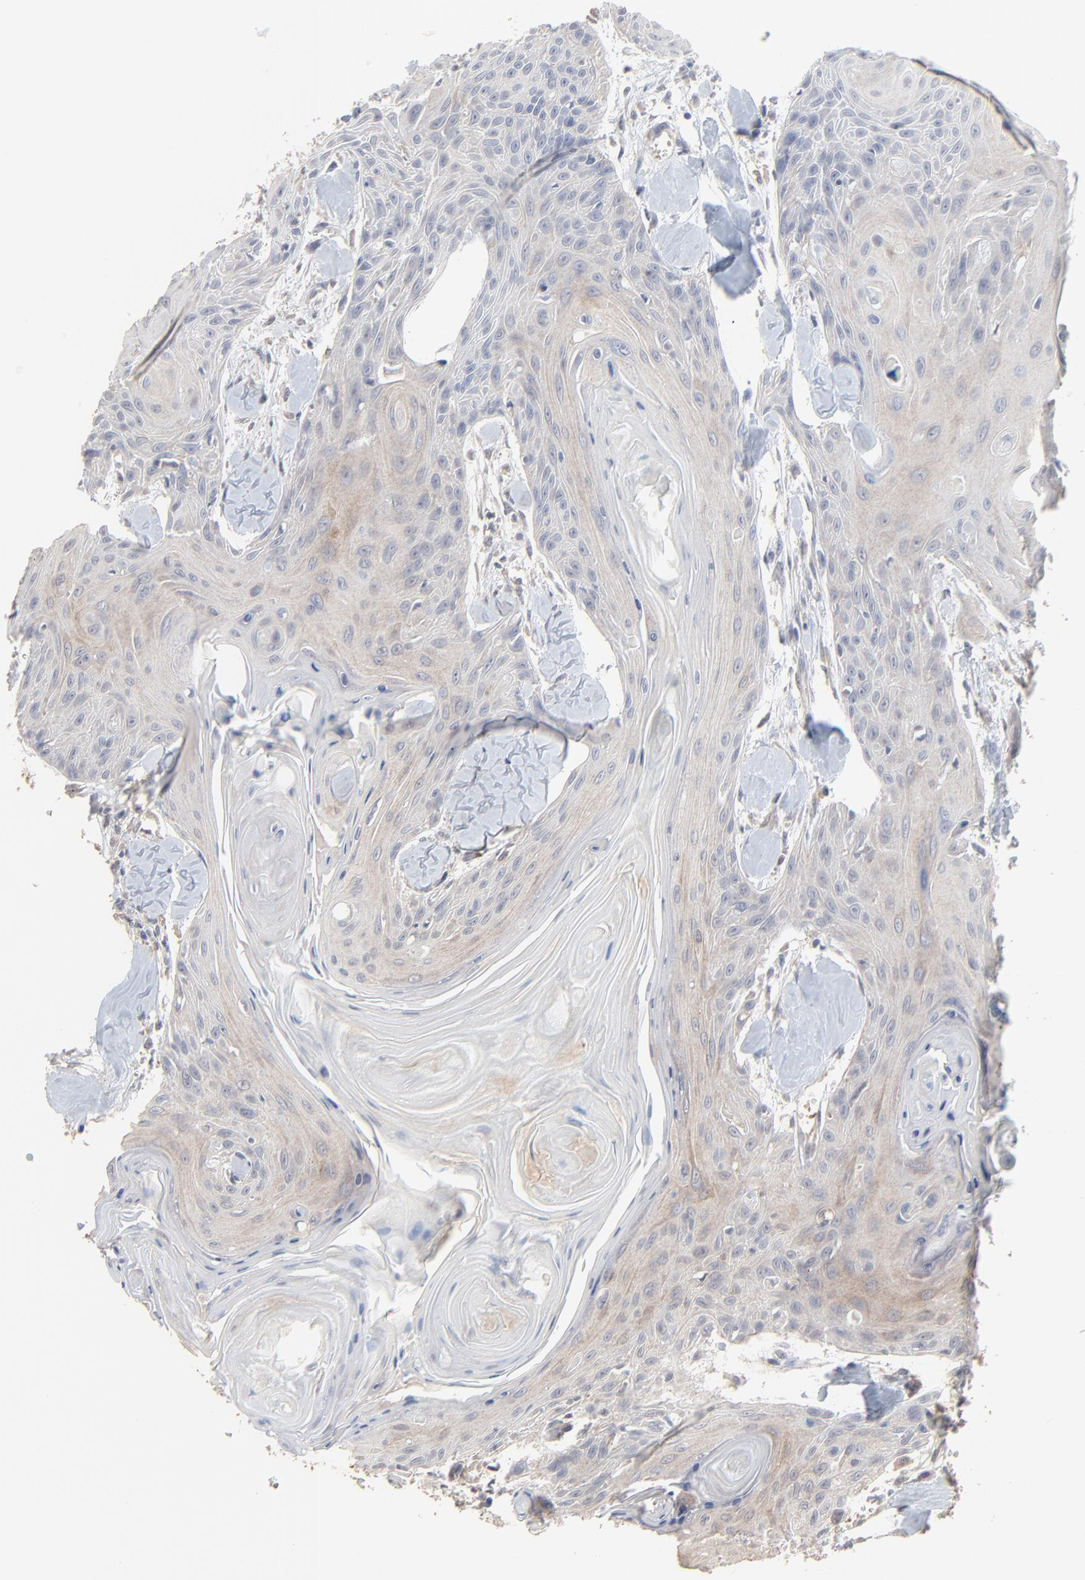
{"staining": {"intensity": "weak", "quantity": "25%-75%", "location": "cytoplasmic/membranous"}, "tissue": "head and neck cancer", "cell_type": "Tumor cells", "image_type": "cancer", "snomed": [{"axis": "morphology", "description": "Squamous cell carcinoma, NOS"}, {"axis": "morphology", "description": "Squamous cell carcinoma, metastatic, NOS"}, {"axis": "topography", "description": "Lymph node"}, {"axis": "topography", "description": "Salivary gland"}, {"axis": "topography", "description": "Head-Neck"}], "caption": "Brown immunohistochemical staining in human head and neck cancer displays weak cytoplasmic/membranous staining in about 25%-75% of tumor cells.", "gene": "FANCB", "patient": {"sex": "female", "age": 74}}